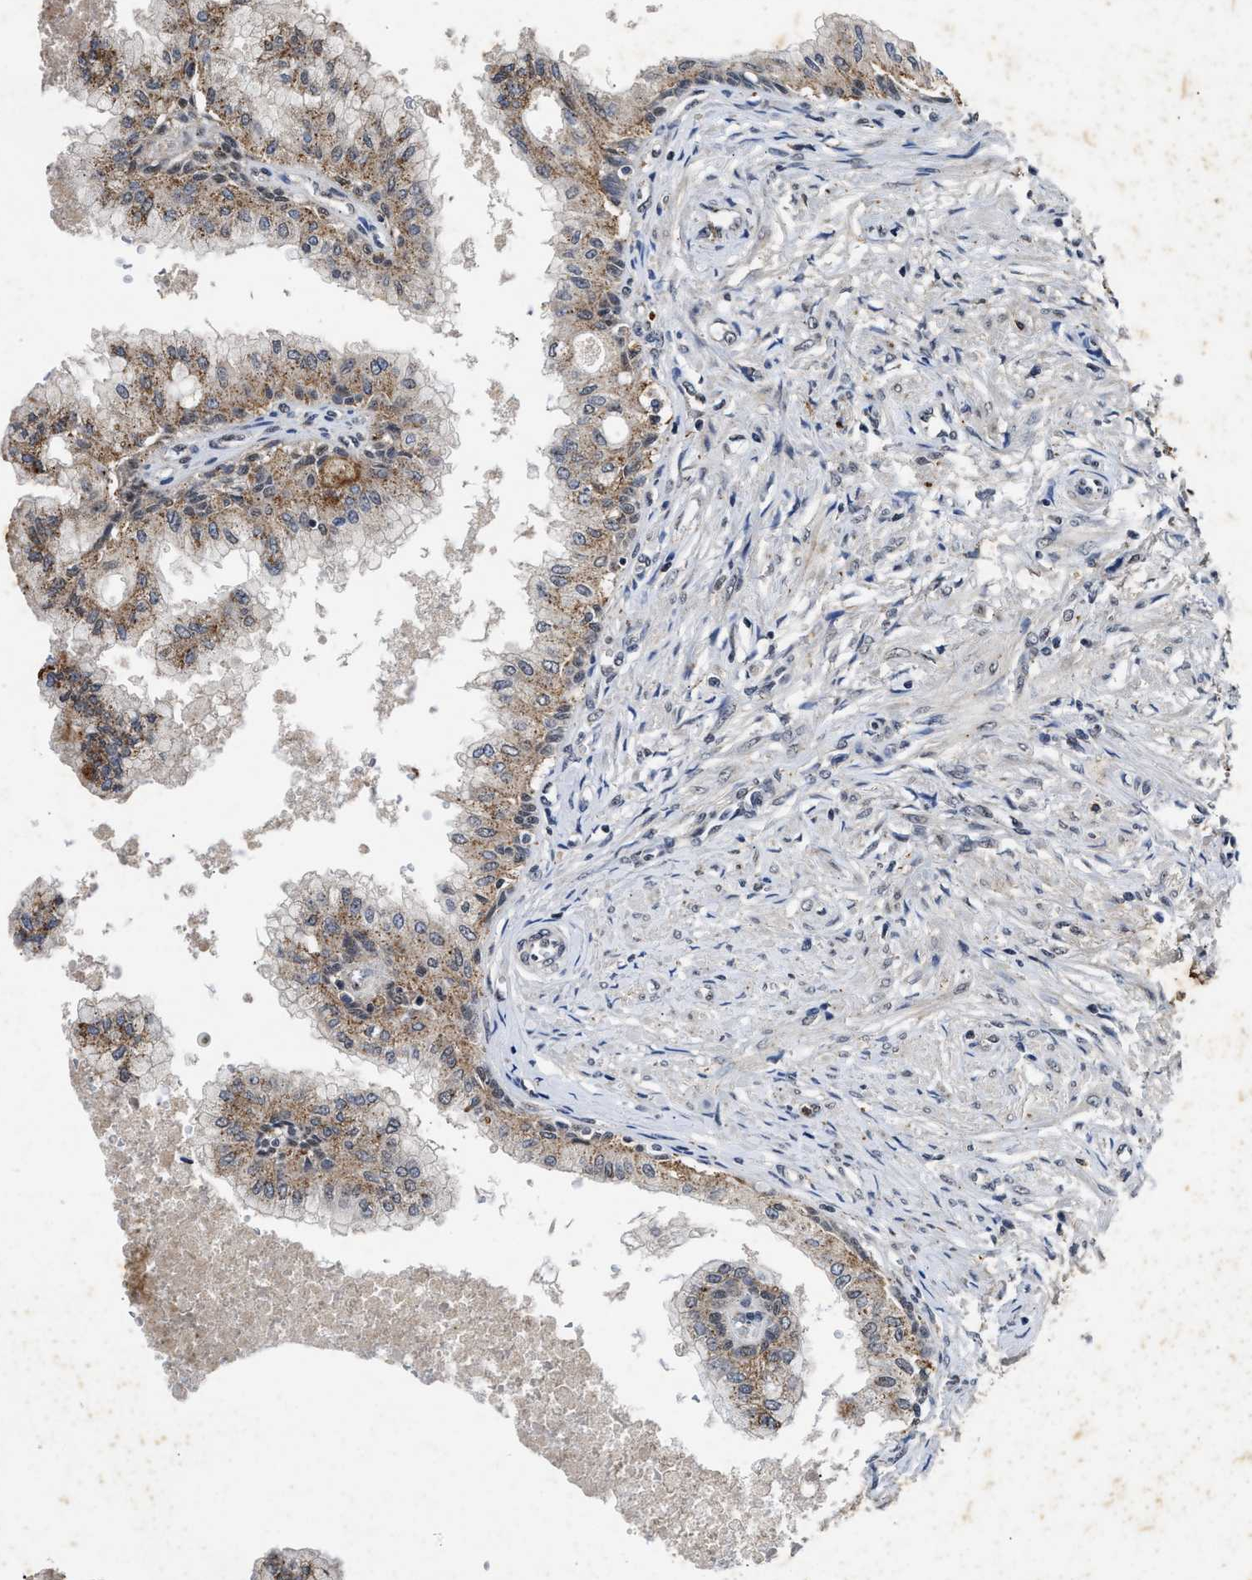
{"staining": {"intensity": "moderate", "quantity": "25%-75%", "location": "cytoplasmic/membranous"}, "tissue": "prostate", "cell_type": "Glandular cells", "image_type": "normal", "snomed": [{"axis": "morphology", "description": "Normal tissue, NOS"}, {"axis": "topography", "description": "Prostate"}, {"axis": "topography", "description": "Seminal veicle"}], "caption": "Immunohistochemical staining of unremarkable human prostate exhibits 25%-75% levels of moderate cytoplasmic/membranous protein positivity in about 25%-75% of glandular cells. (IHC, brightfield microscopy, high magnification).", "gene": "ACOX1", "patient": {"sex": "male", "age": 60}}